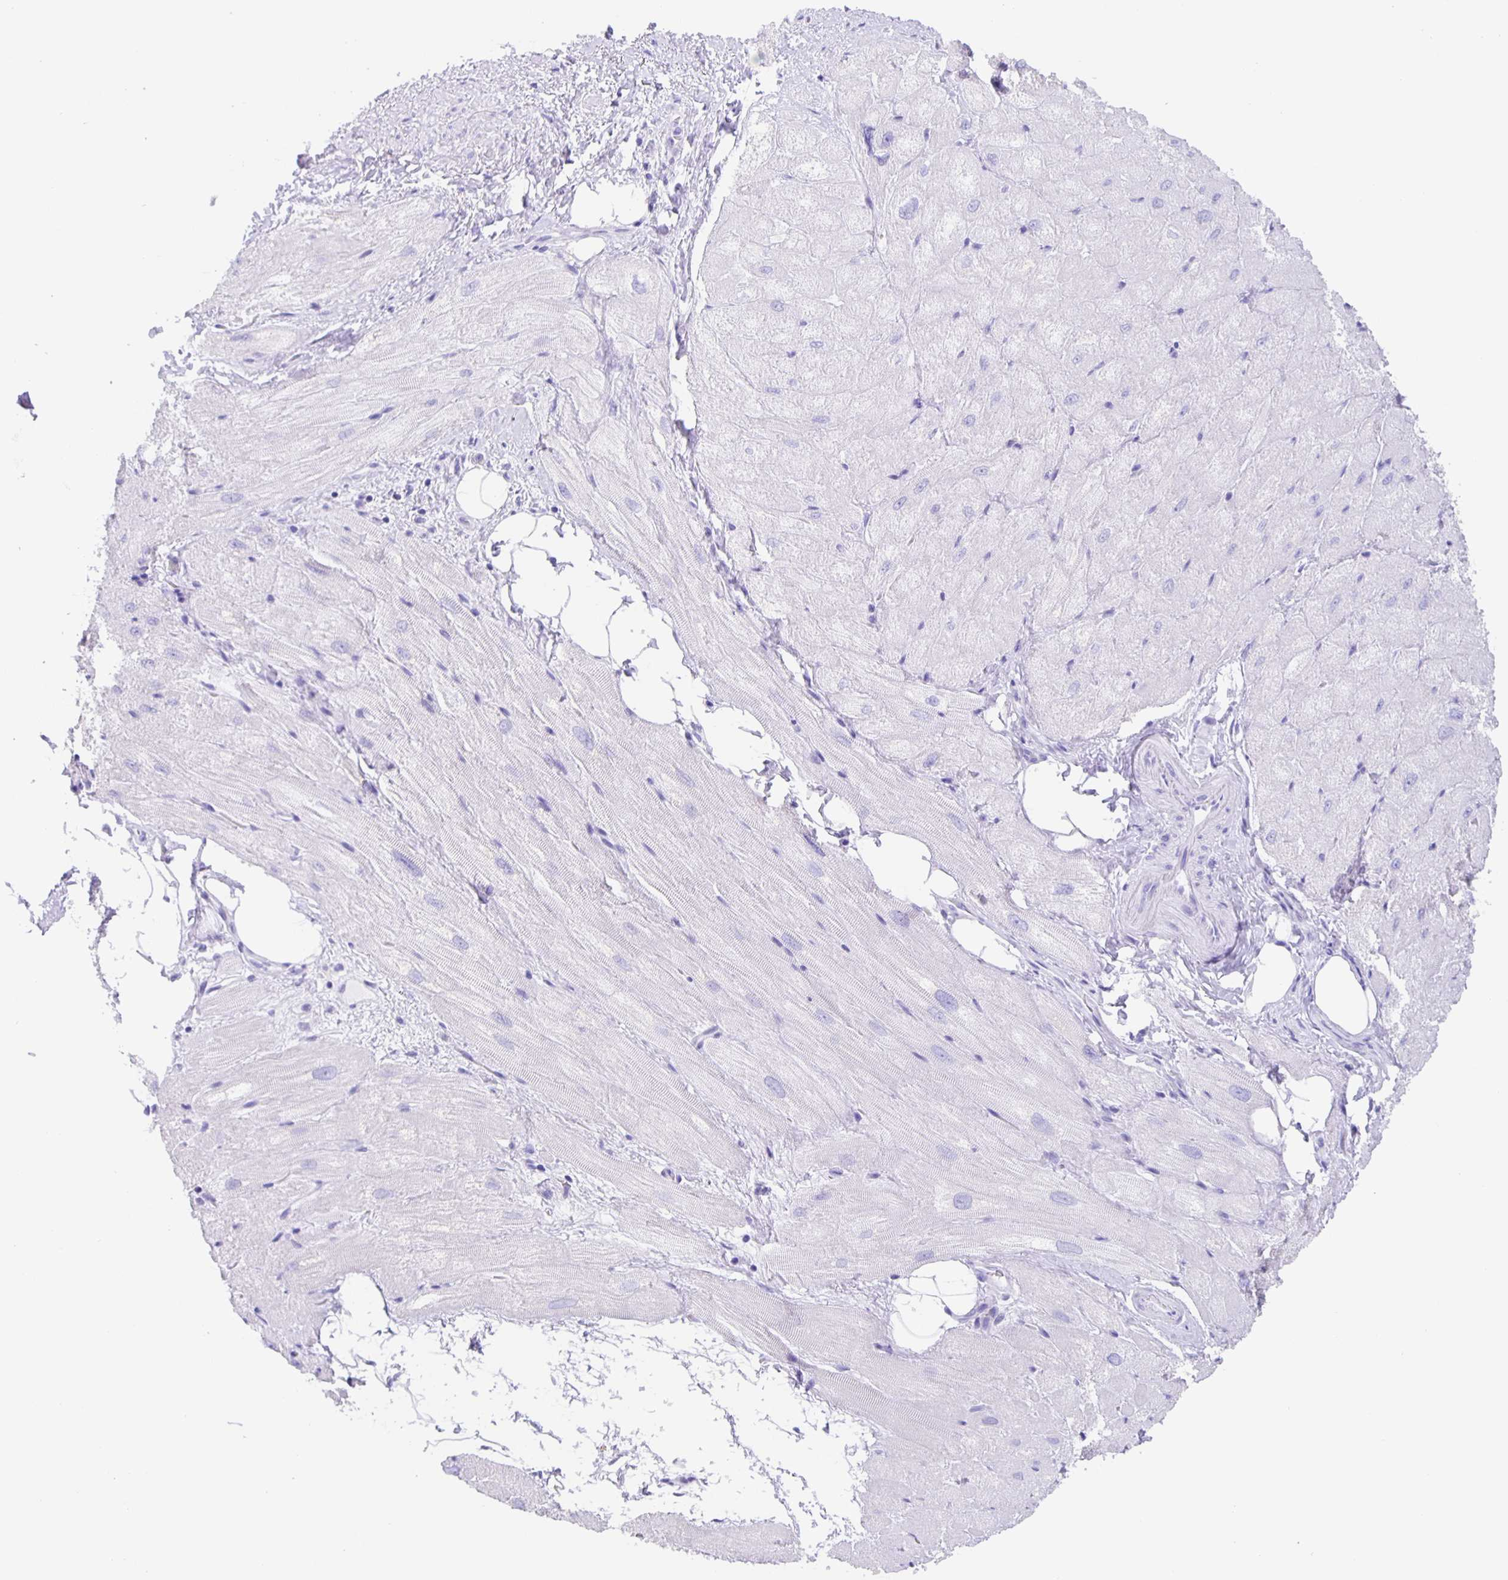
{"staining": {"intensity": "negative", "quantity": "none", "location": "none"}, "tissue": "heart muscle", "cell_type": "Cardiomyocytes", "image_type": "normal", "snomed": [{"axis": "morphology", "description": "Normal tissue, NOS"}, {"axis": "topography", "description": "Heart"}], "caption": "Immunohistochemical staining of unremarkable human heart muscle displays no significant positivity in cardiomyocytes.", "gene": "GUCA2A", "patient": {"sex": "male", "age": 62}}